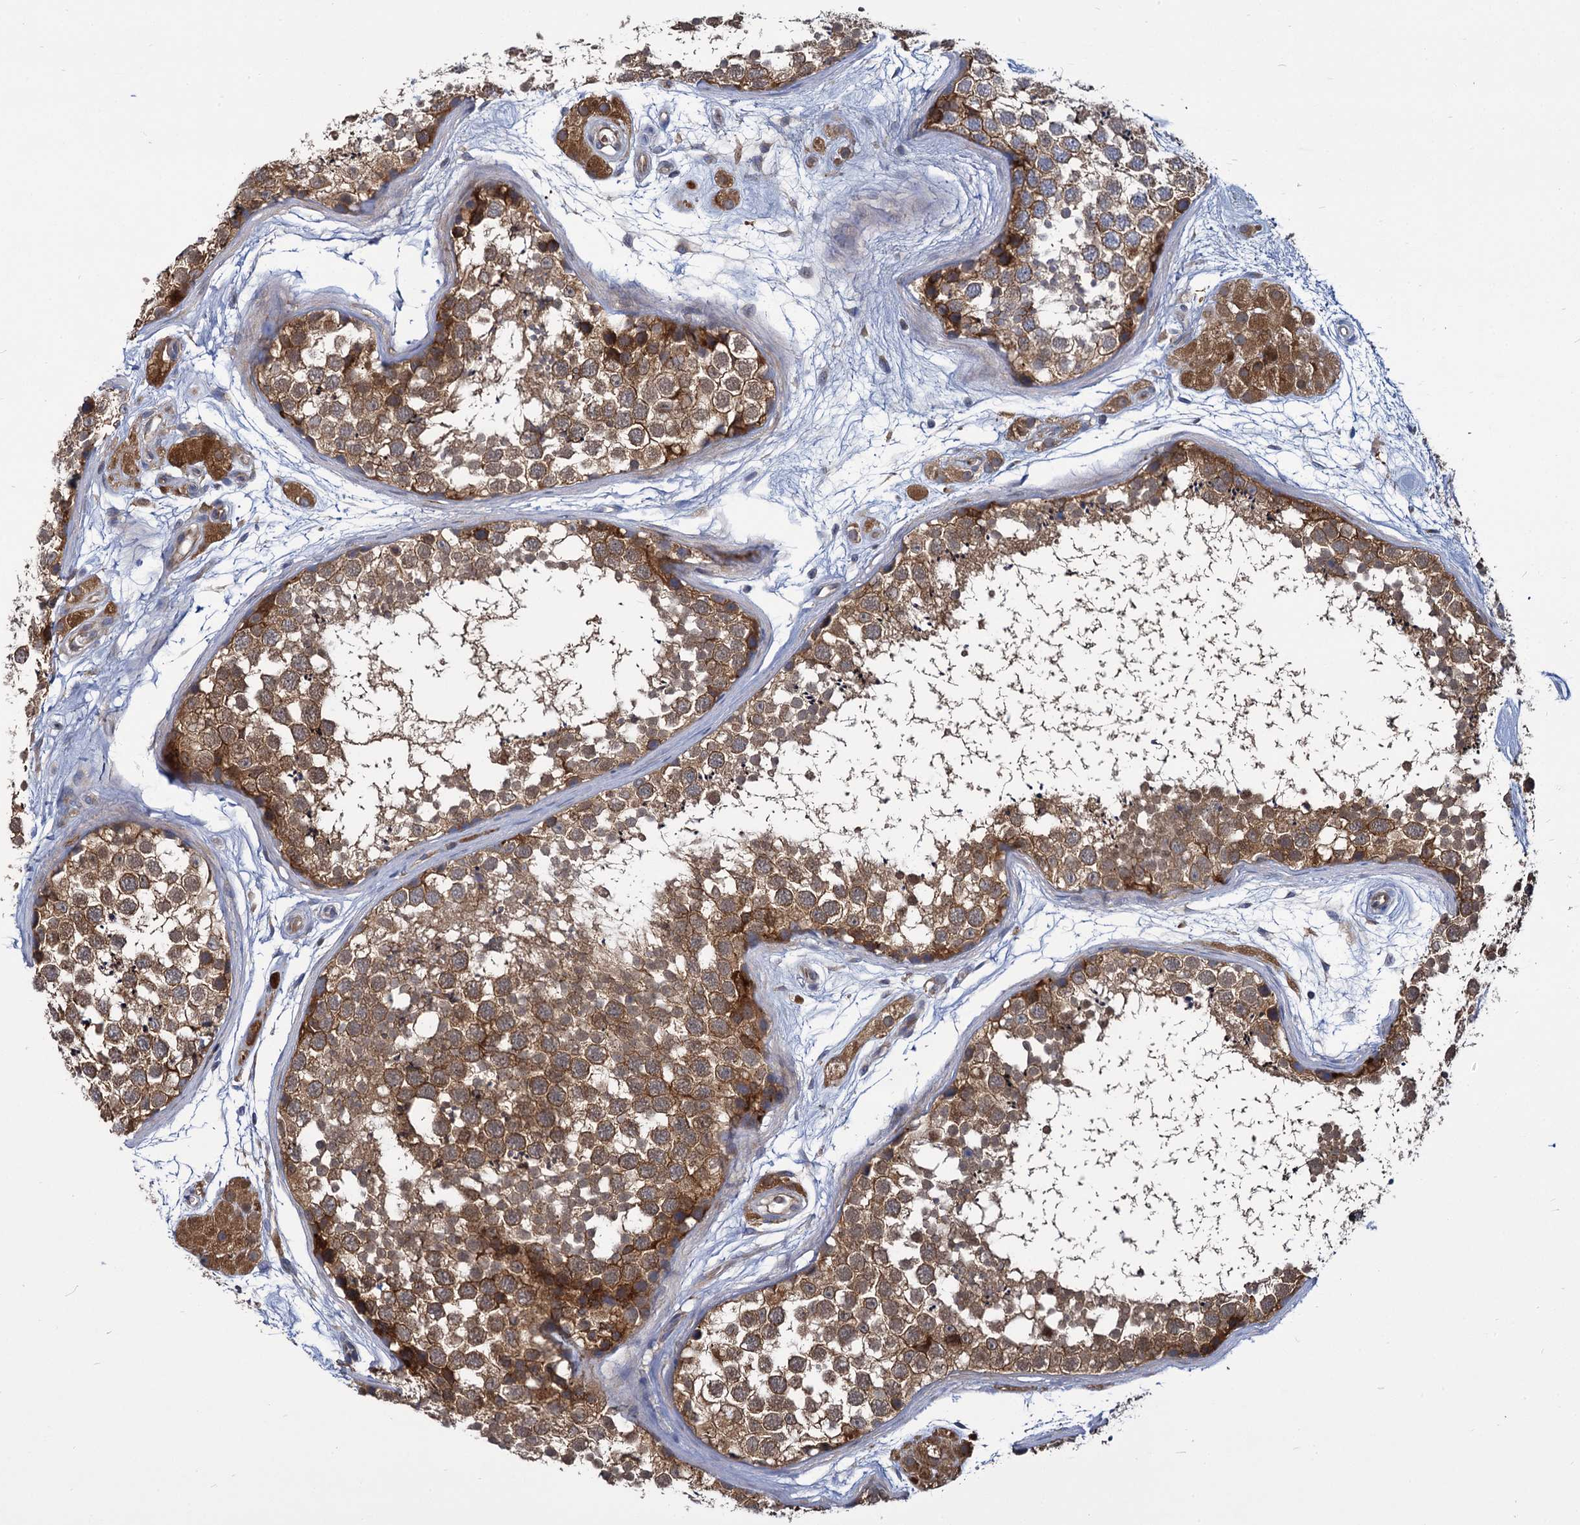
{"staining": {"intensity": "moderate", "quantity": ">75%", "location": "cytoplasmic/membranous"}, "tissue": "testis", "cell_type": "Cells in seminiferous ducts", "image_type": "normal", "snomed": [{"axis": "morphology", "description": "Normal tissue, NOS"}, {"axis": "topography", "description": "Testis"}], "caption": "DAB (3,3'-diaminobenzidine) immunohistochemical staining of benign testis demonstrates moderate cytoplasmic/membranous protein positivity in about >75% of cells in seminiferous ducts.", "gene": "GCLC", "patient": {"sex": "male", "age": 56}}